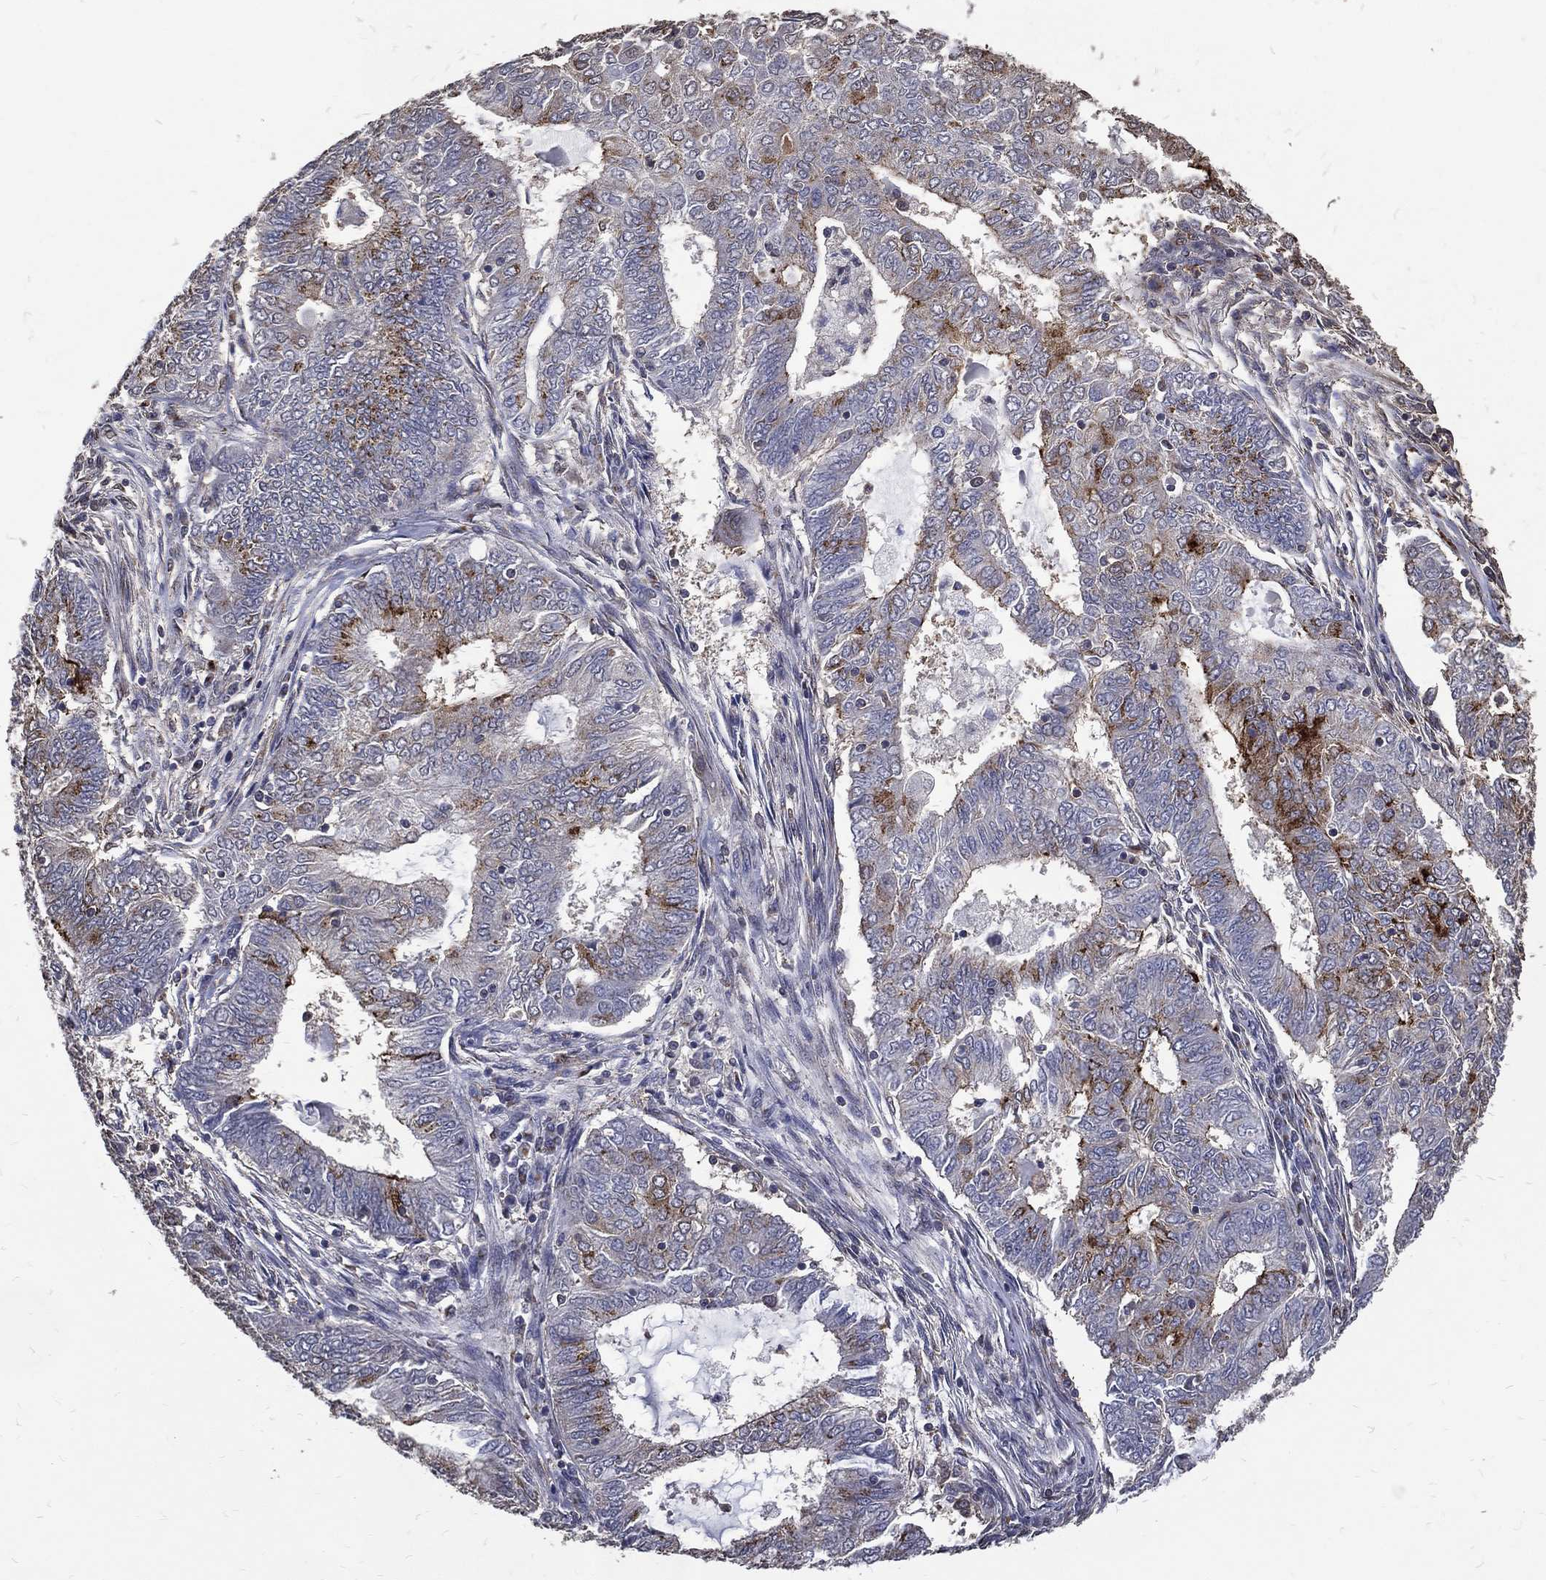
{"staining": {"intensity": "moderate", "quantity": "<25%", "location": "cytoplasmic/membranous"}, "tissue": "endometrial cancer", "cell_type": "Tumor cells", "image_type": "cancer", "snomed": [{"axis": "morphology", "description": "Adenocarcinoma, NOS"}, {"axis": "topography", "description": "Endometrium"}], "caption": "Immunohistochemistry (DAB (3,3'-diaminobenzidine)) staining of endometrial cancer (adenocarcinoma) exhibits moderate cytoplasmic/membranous protein positivity in approximately <25% of tumor cells. Using DAB (brown) and hematoxylin (blue) stains, captured at high magnification using brightfield microscopy.", "gene": "GPR183", "patient": {"sex": "female", "age": 62}}